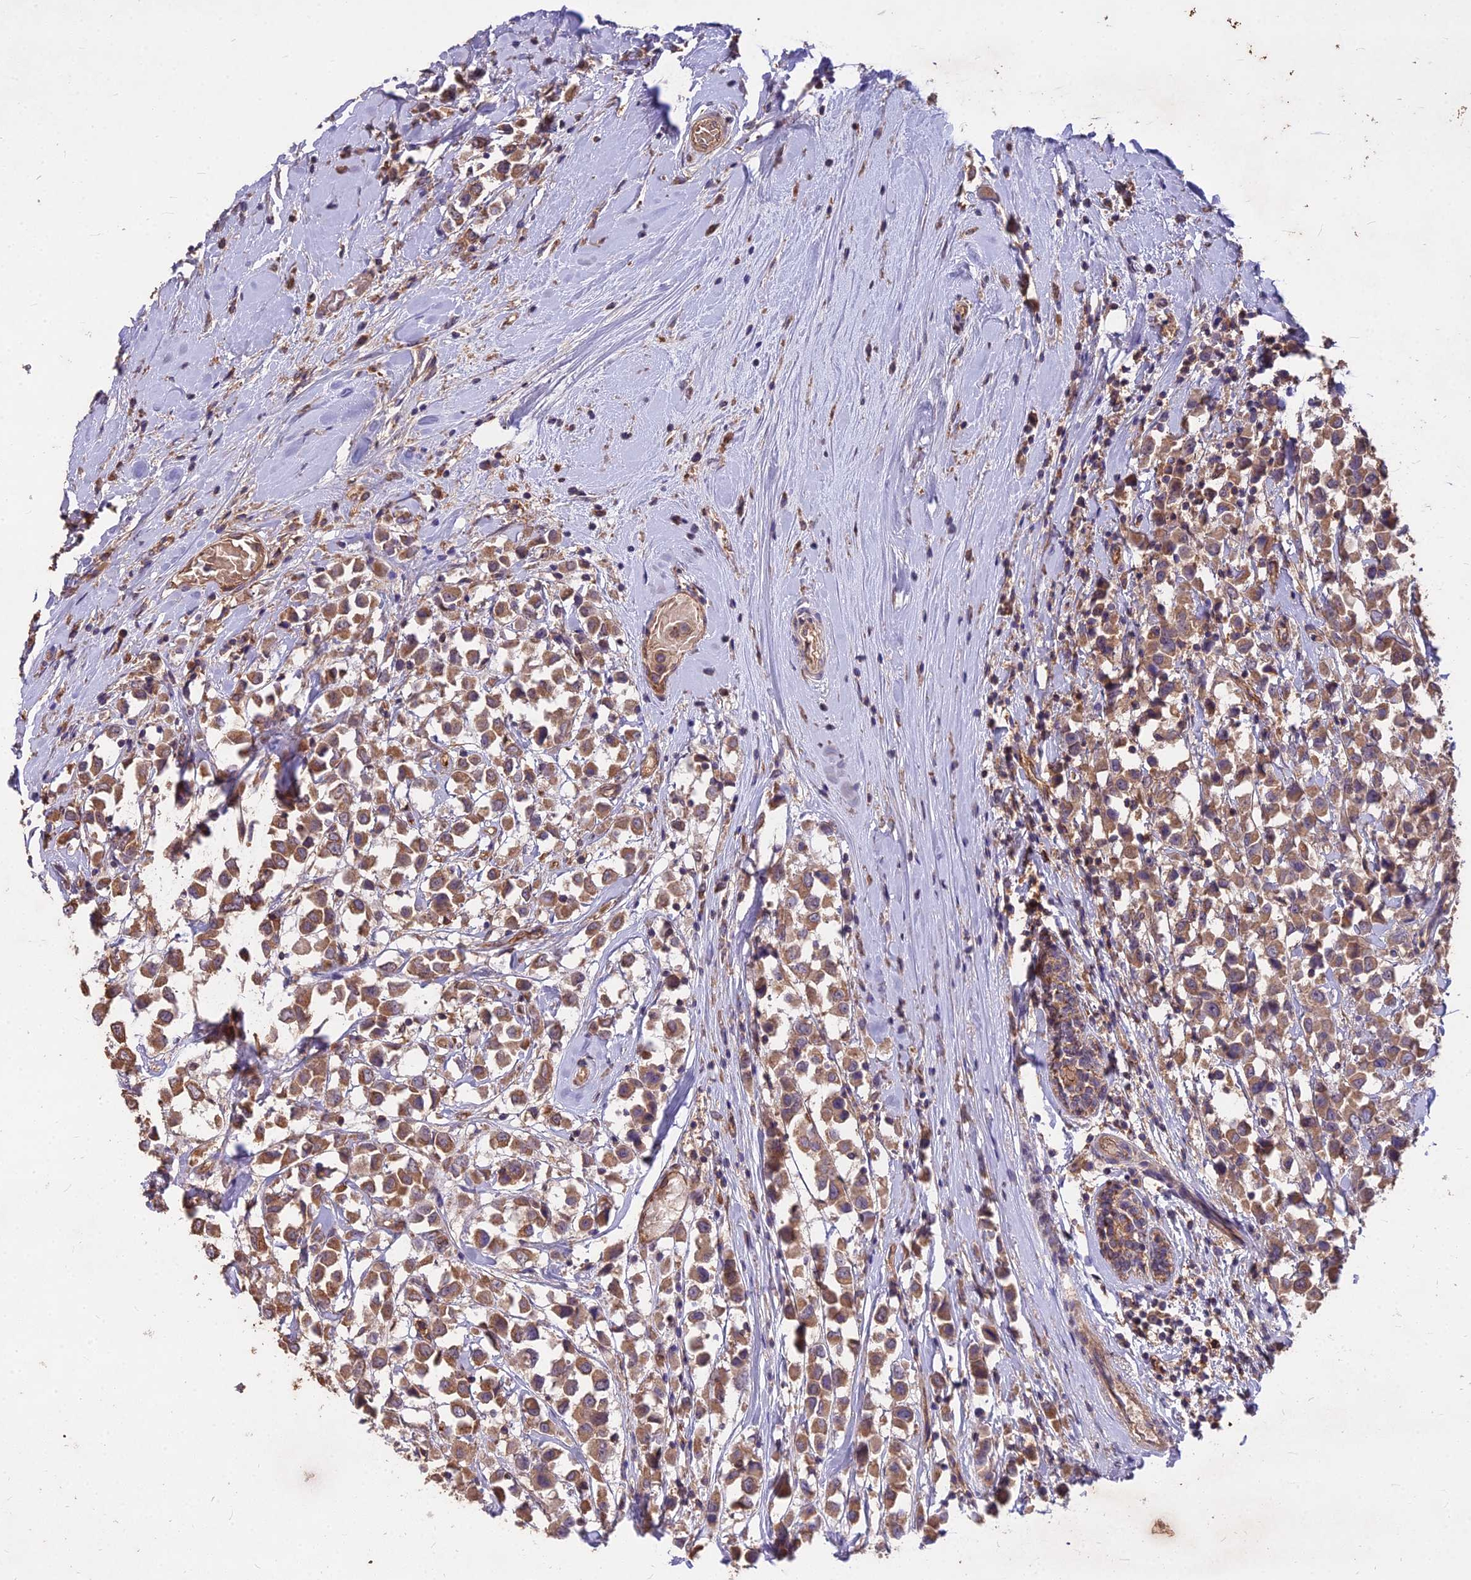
{"staining": {"intensity": "moderate", "quantity": ">75%", "location": "cytoplasmic/membranous"}, "tissue": "breast cancer", "cell_type": "Tumor cells", "image_type": "cancer", "snomed": [{"axis": "morphology", "description": "Duct carcinoma"}, {"axis": "topography", "description": "Breast"}], "caption": "The histopathology image exhibits a brown stain indicating the presence of a protein in the cytoplasmic/membranous of tumor cells in intraductal carcinoma (breast).", "gene": "CEMIP2", "patient": {"sex": "female", "age": 61}}